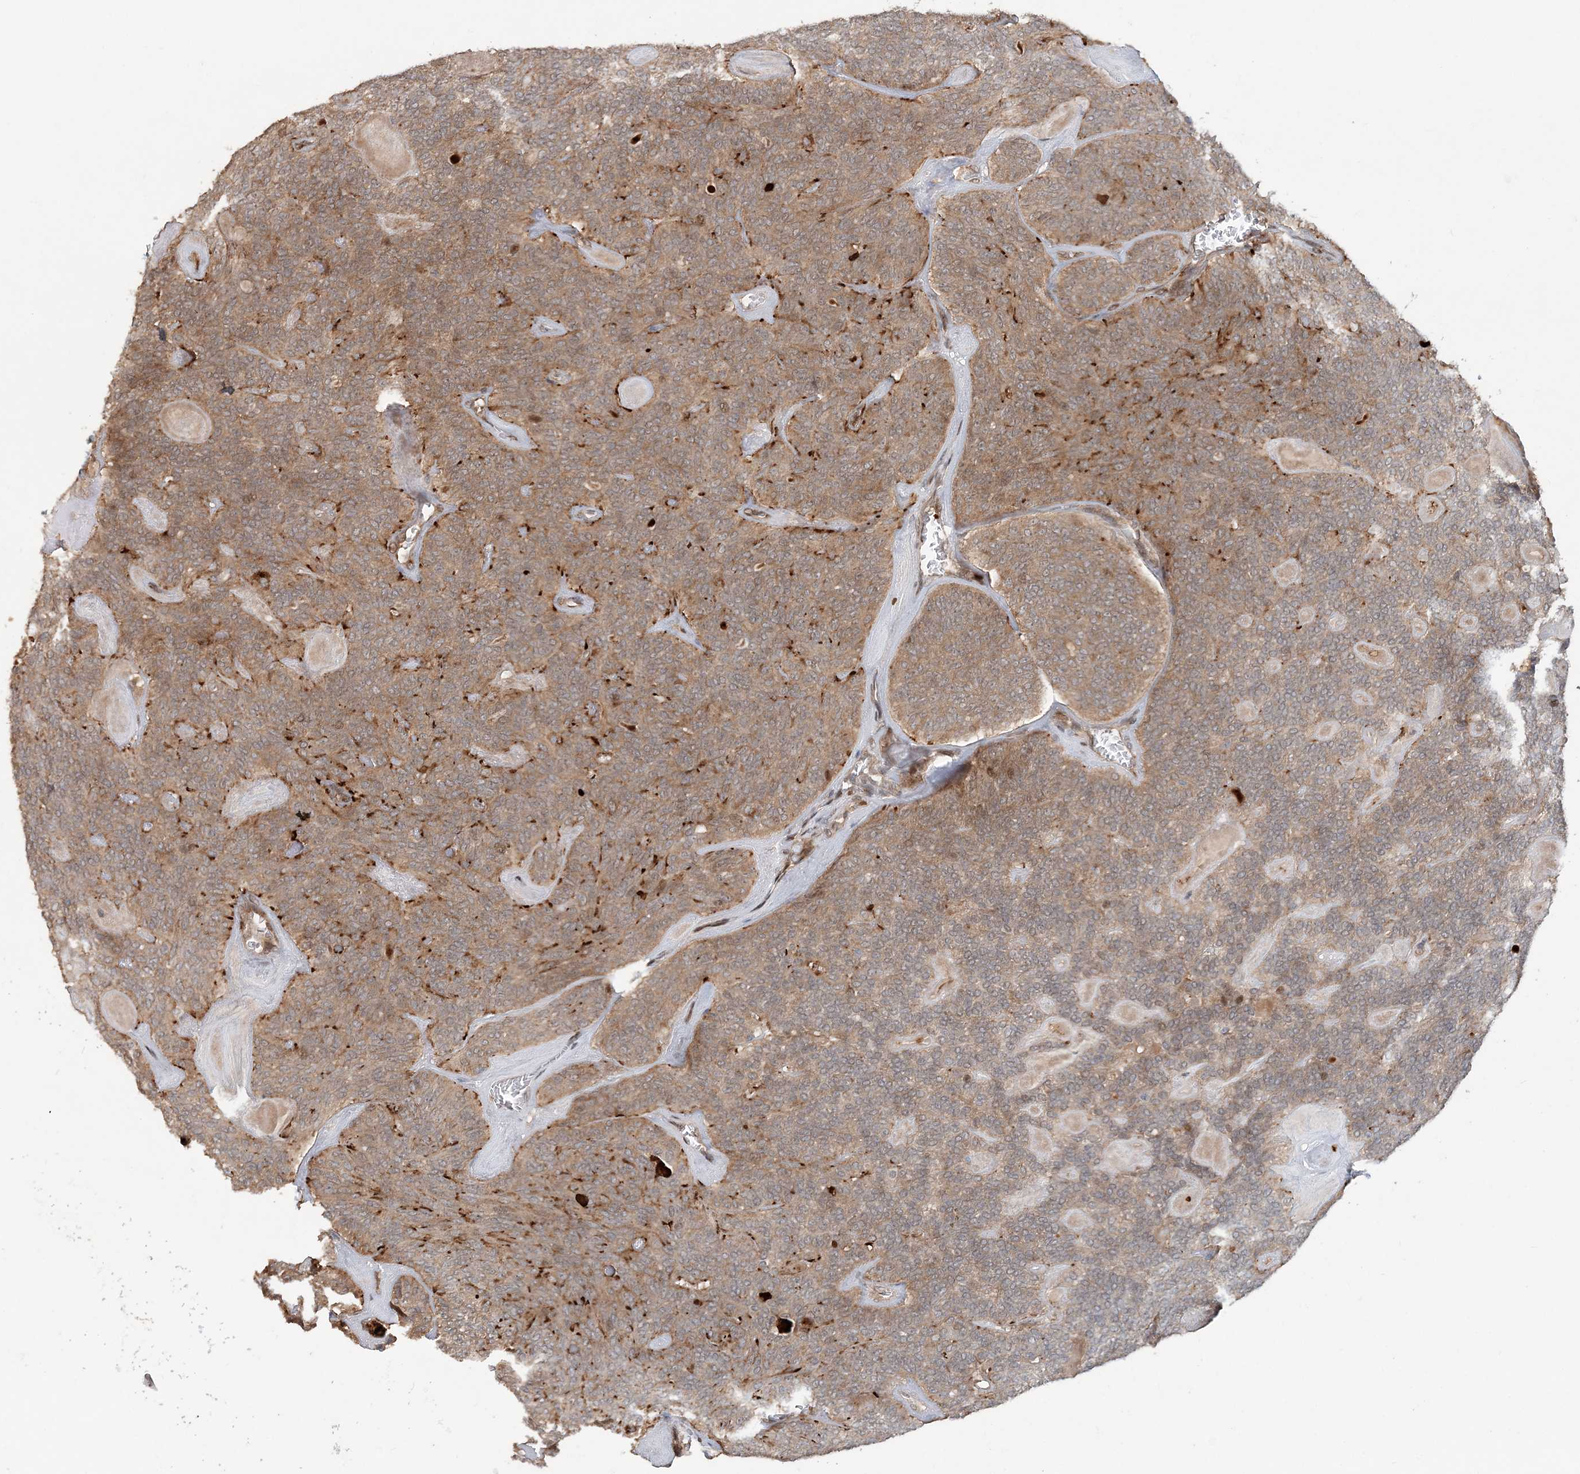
{"staining": {"intensity": "moderate", "quantity": ">75%", "location": "cytoplasmic/membranous"}, "tissue": "head and neck cancer", "cell_type": "Tumor cells", "image_type": "cancer", "snomed": [{"axis": "morphology", "description": "Adenocarcinoma, NOS"}, {"axis": "topography", "description": "Head-Neck"}], "caption": "This image reveals immunohistochemistry (IHC) staining of head and neck adenocarcinoma, with medium moderate cytoplasmic/membranous staining in approximately >75% of tumor cells.", "gene": "GEMIN5", "patient": {"sex": "male", "age": 66}}